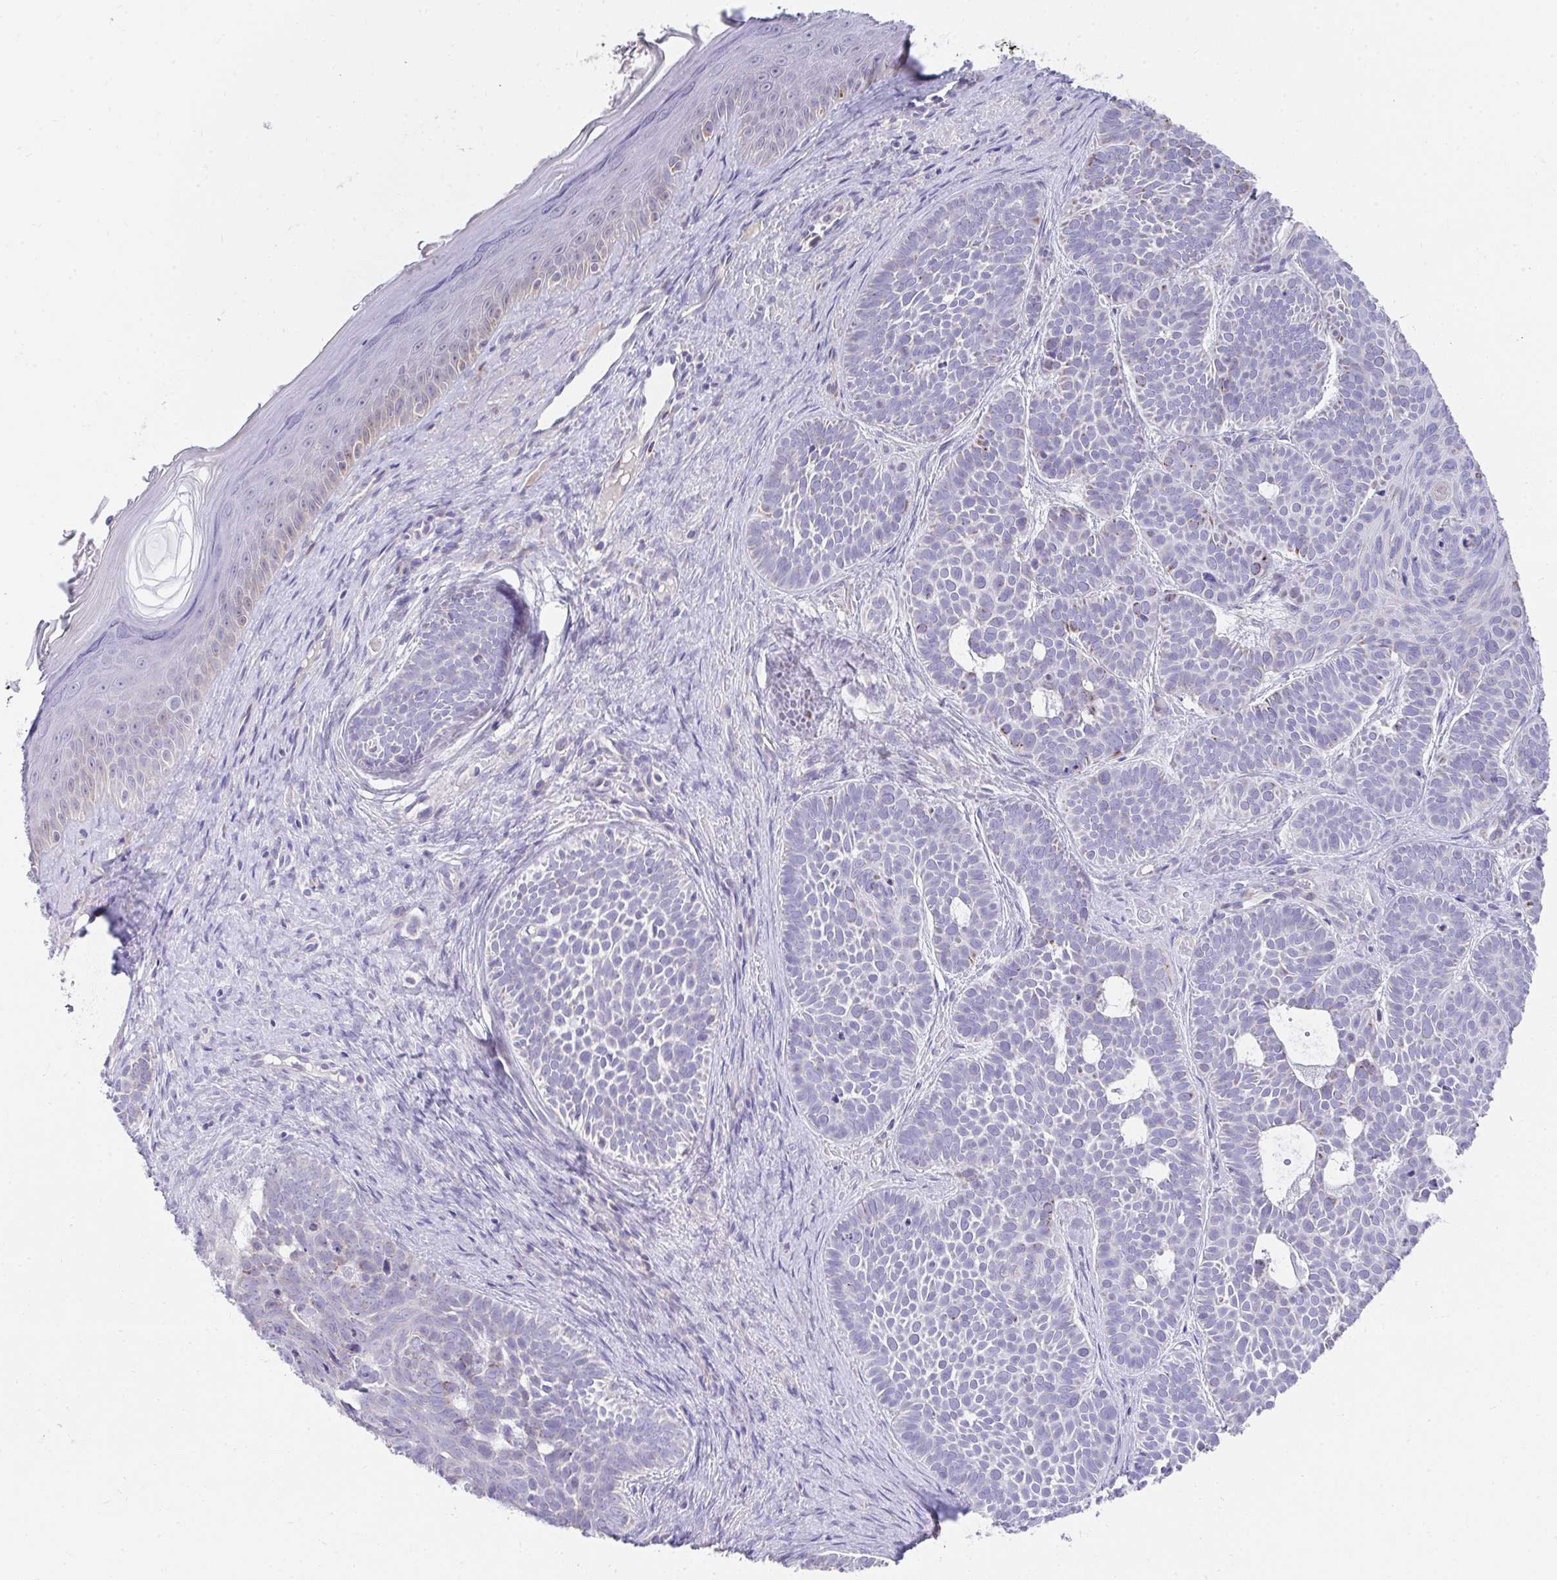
{"staining": {"intensity": "negative", "quantity": "none", "location": "none"}, "tissue": "skin cancer", "cell_type": "Tumor cells", "image_type": "cancer", "snomed": [{"axis": "morphology", "description": "Basal cell carcinoma"}, {"axis": "topography", "description": "Skin"}], "caption": "High power microscopy image of an immunohistochemistry (IHC) histopathology image of skin basal cell carcinoma, revealing no significant expression in tumor cells.", "gene": "PRRG3", "patient": {"sex": "male", "age": 81}}